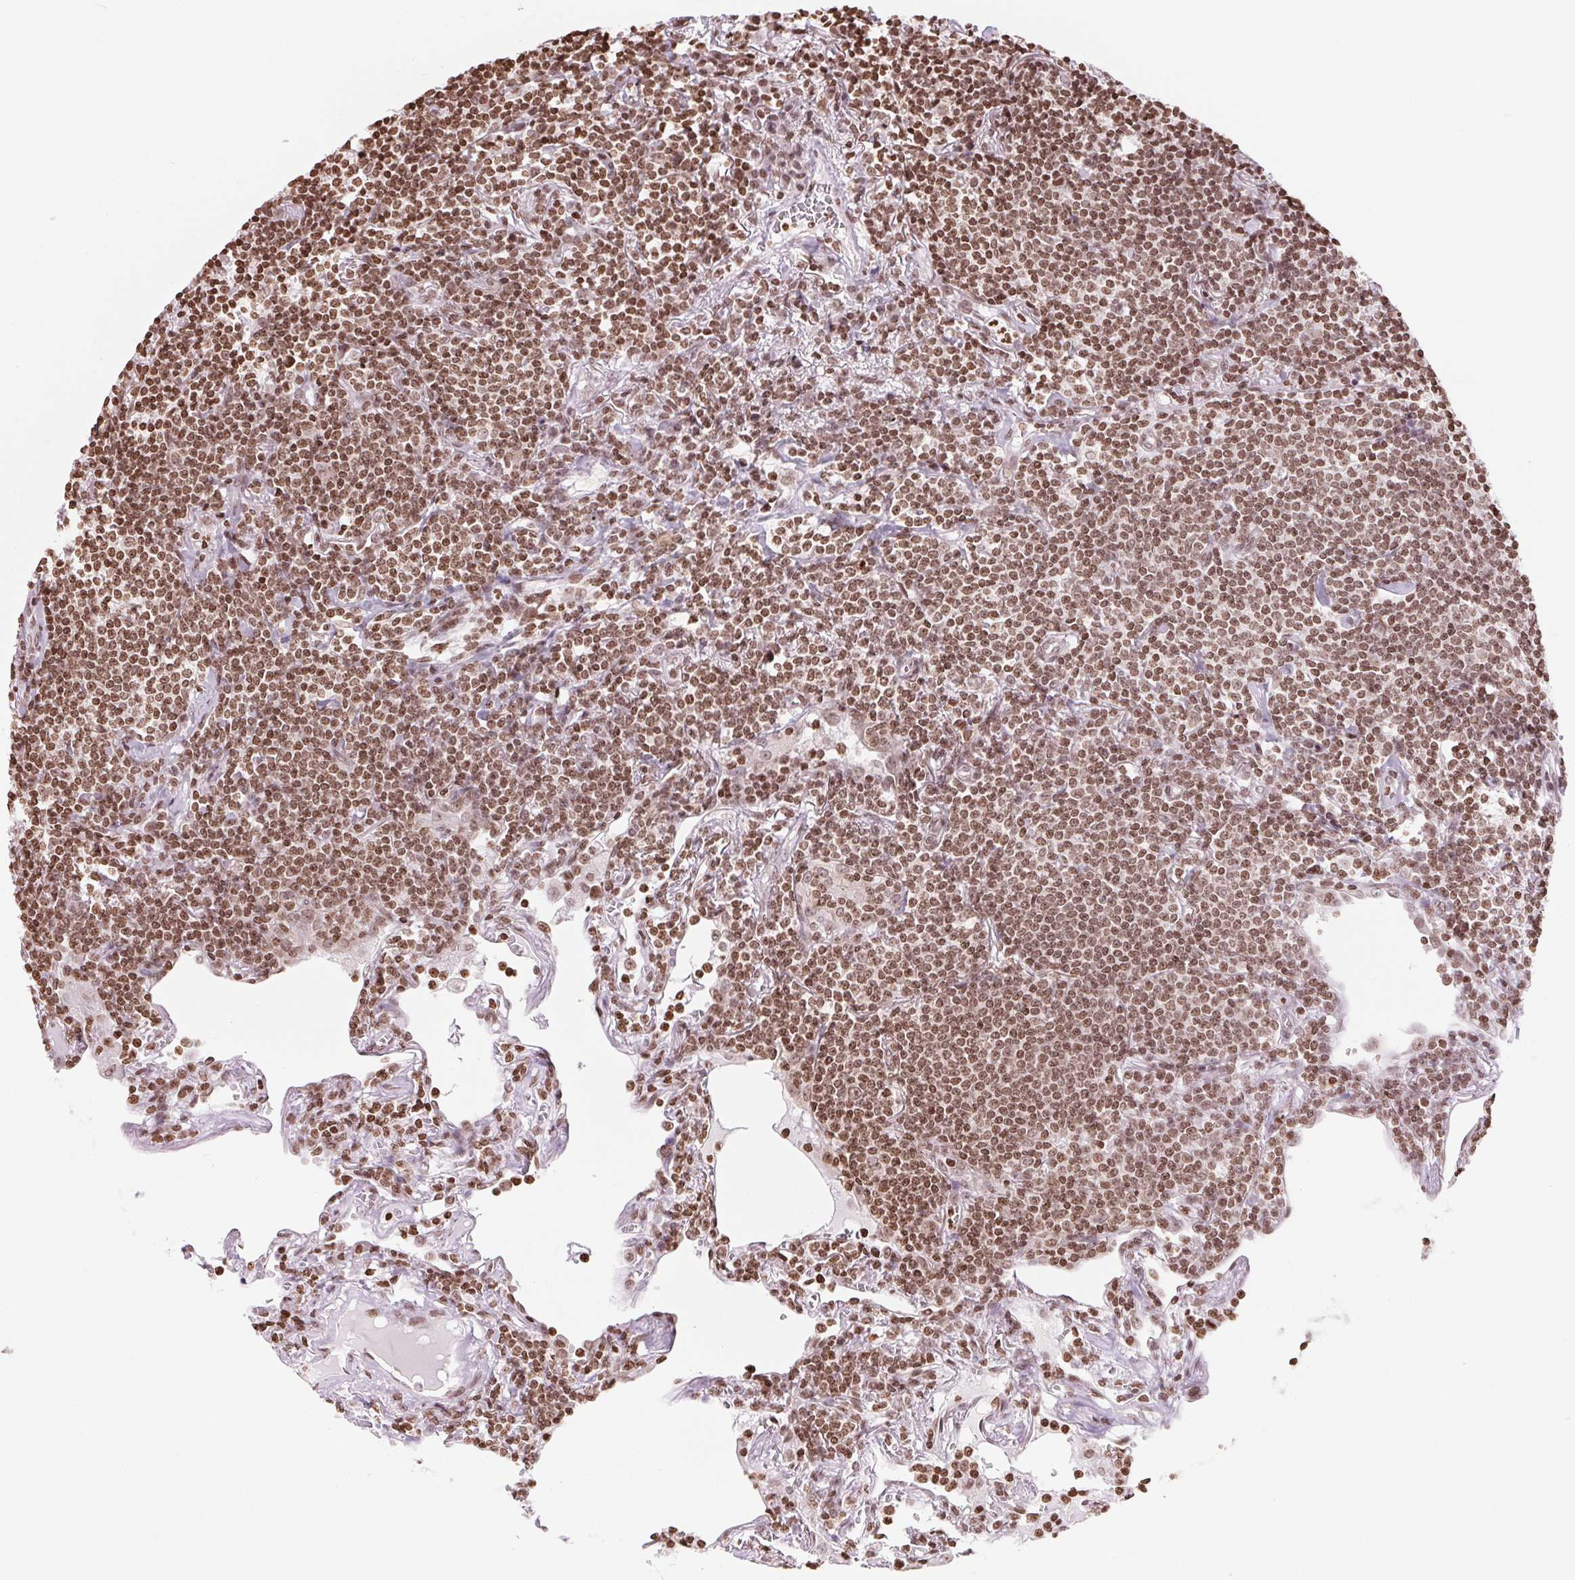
{"staining": {"intensity": "moderate", "quantity": ">75%", "location": "nuclear"}, "tissue": "lymphoma", "cell_type": "Tumor cells", "image_type": "cancer", "snomed": [{"axis": "morphology", "description": "Malignant lymphoma, non-Hodgkin's type, Low grade"}, {"axis": "topography", "description": "Lung"}], "caption": "This image displays immunohistochemistry staining of human malignant lymphoma, non-Hodgkin's type (low-grade), with medium moderate nuclear staining in about >75% of tumor cells.", "gene": "SMIM12", "patient": {"sex": "female", "age": 71}}